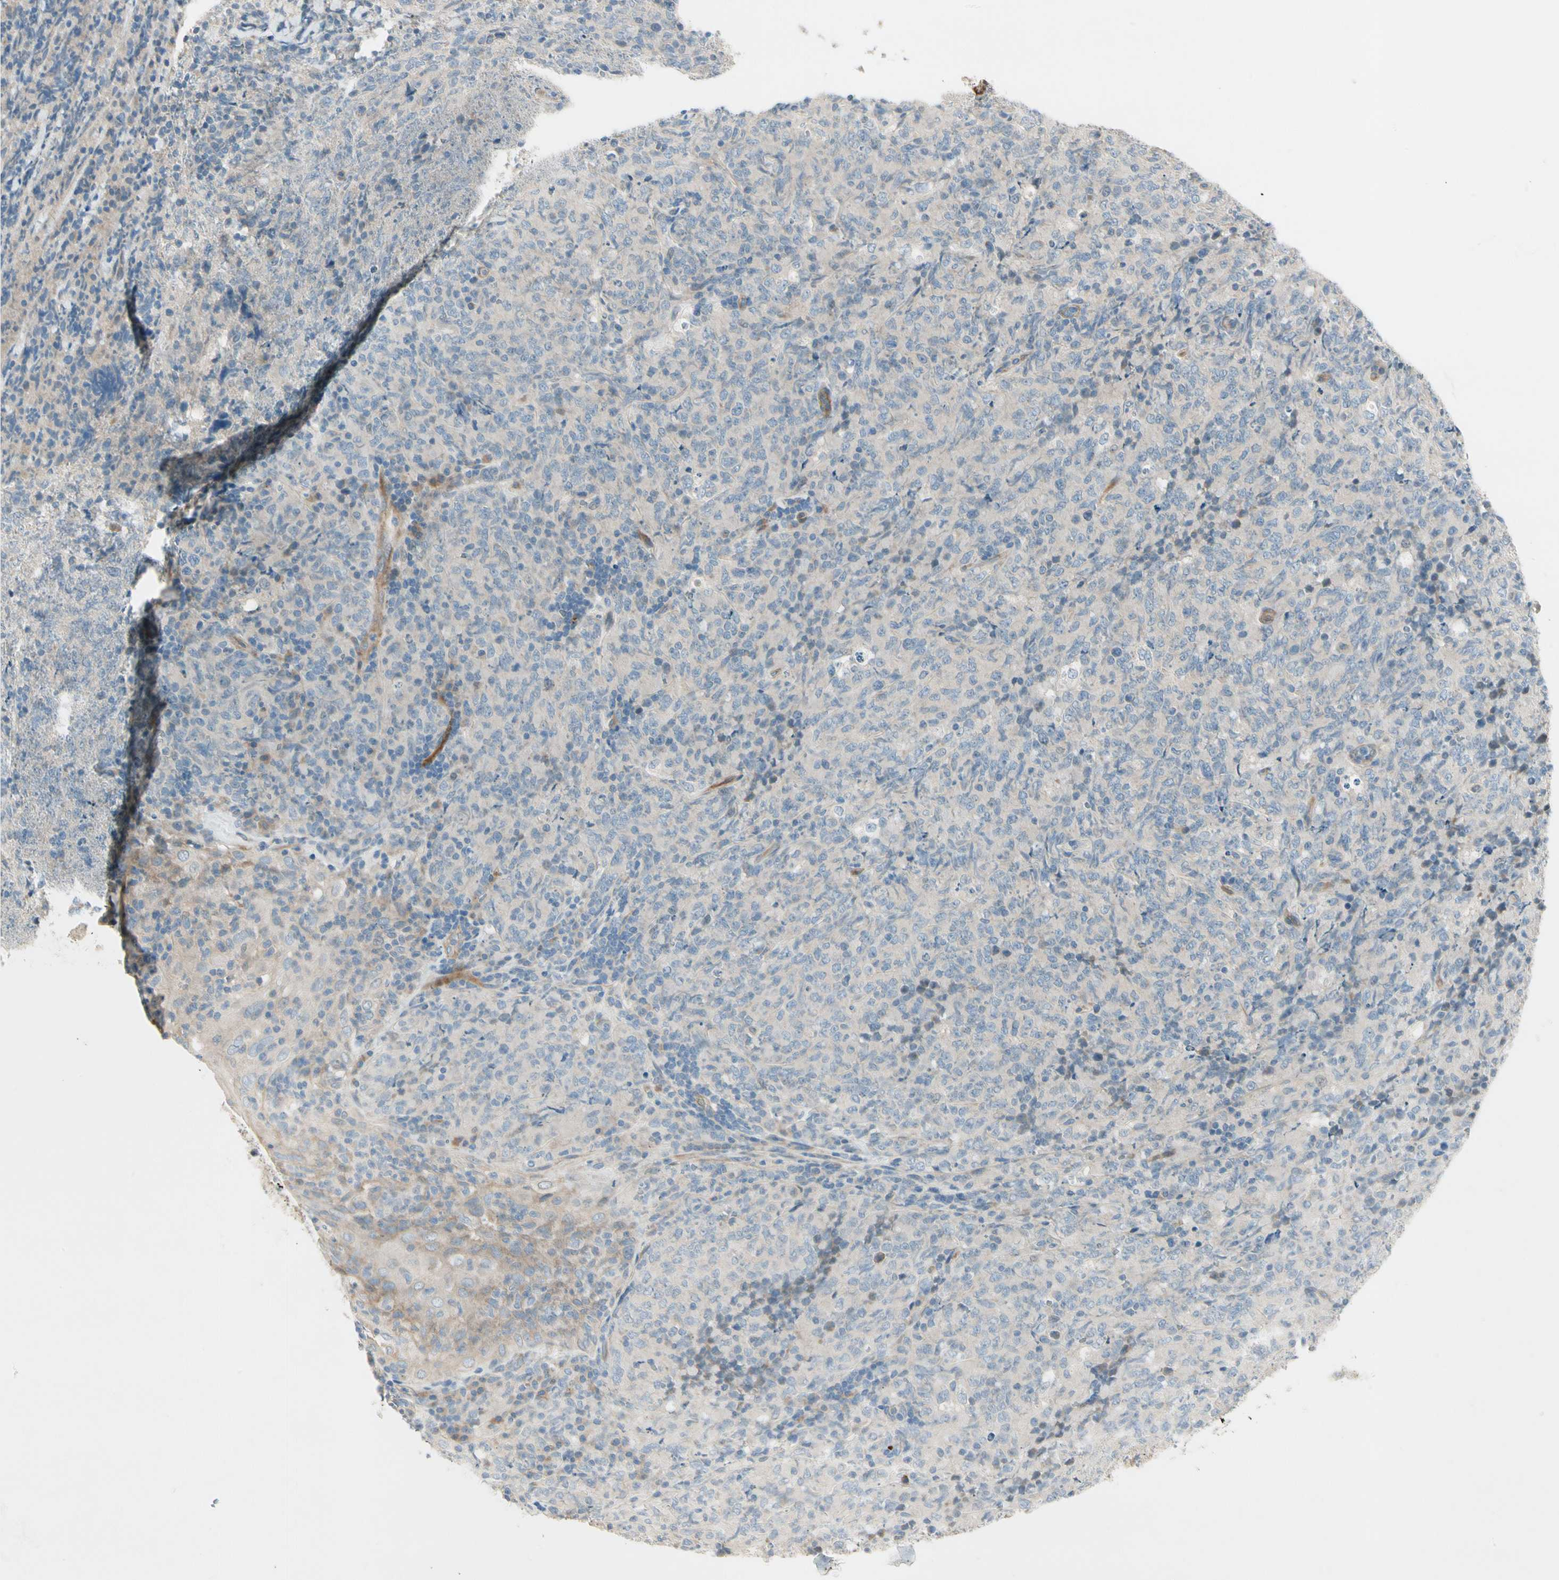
{"staining": {"intensity": "negative", "quantity": "none", "location": "none"}, "tissue": "lymphoma", "cell_type": "Tumor cells", "image_type": "cancer", "snomed": [{"axis": "morphology", "description": "Malignant lymphoma, non-Hodgkin's type, High grade"}, {"axis": "topography", "description": "Tonsil"}], "caption": "Histopathology image shows no significant protein expression in tumor cells of lymphoma.", "gene": "ADGRA3", "patient": {"sex": "female", "age": 36}}